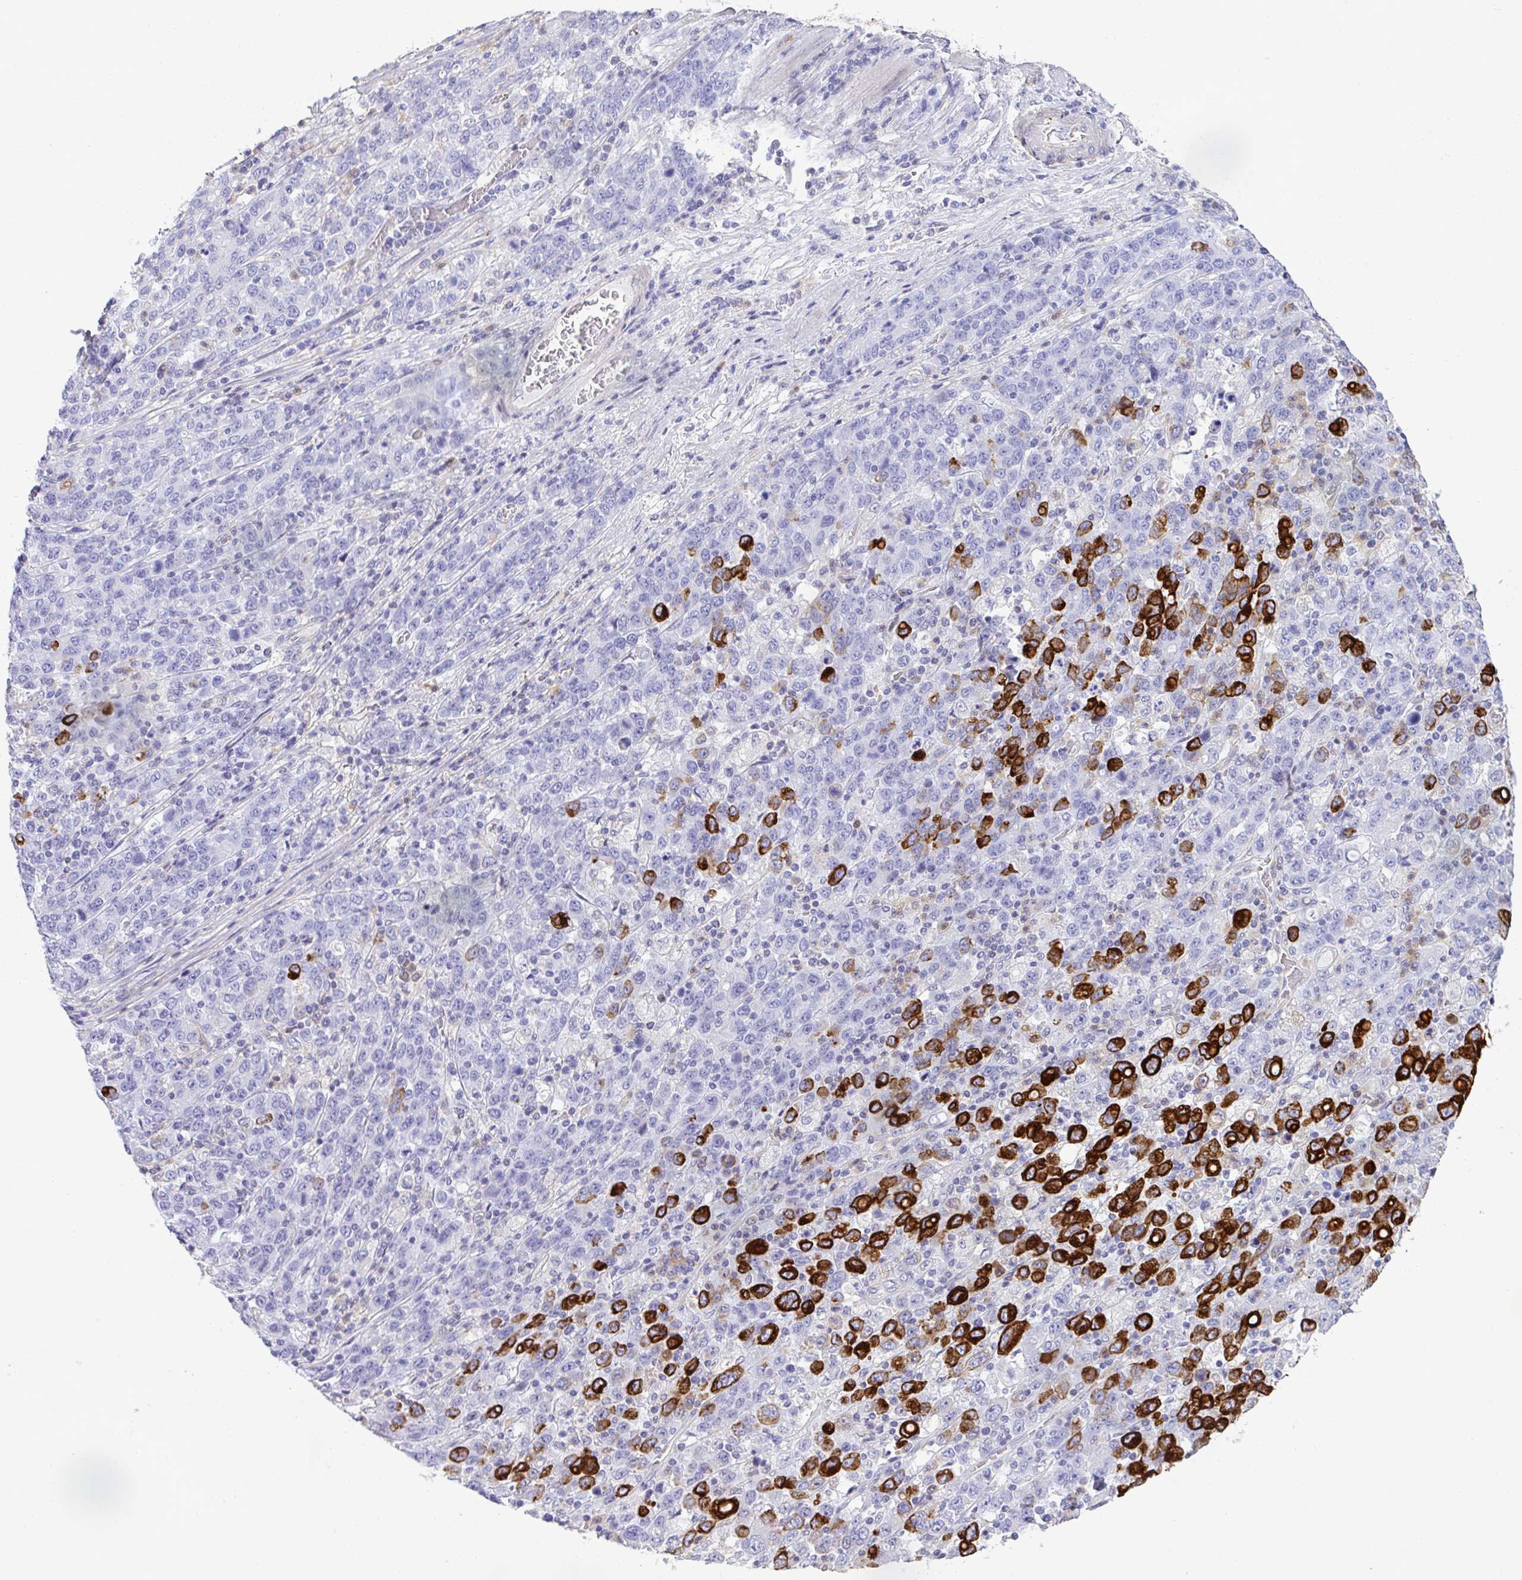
{"staining": {"intensity": "strong", "quantity": "25%-75%", "location": "cytoplasmic/membranous"}, "tissue": "stomach cancer", "cell_type": "Tumor cells", "image_type": "cancer", "snomed": [{"axis": "morphology", "description": "Adenocarcinoma, NOS"}, {"axis": "topography", "description": "Stomach, upper"}], "caption": "Immunohistochemistry (IHC) of human stomach cancer demonstrates high levels of strong cytoplasmic/membranous positivity in about 25%-75% of tumor cells.", "gene": "TNFAIP8", "patient": {"sex": "male", "age": 69}}